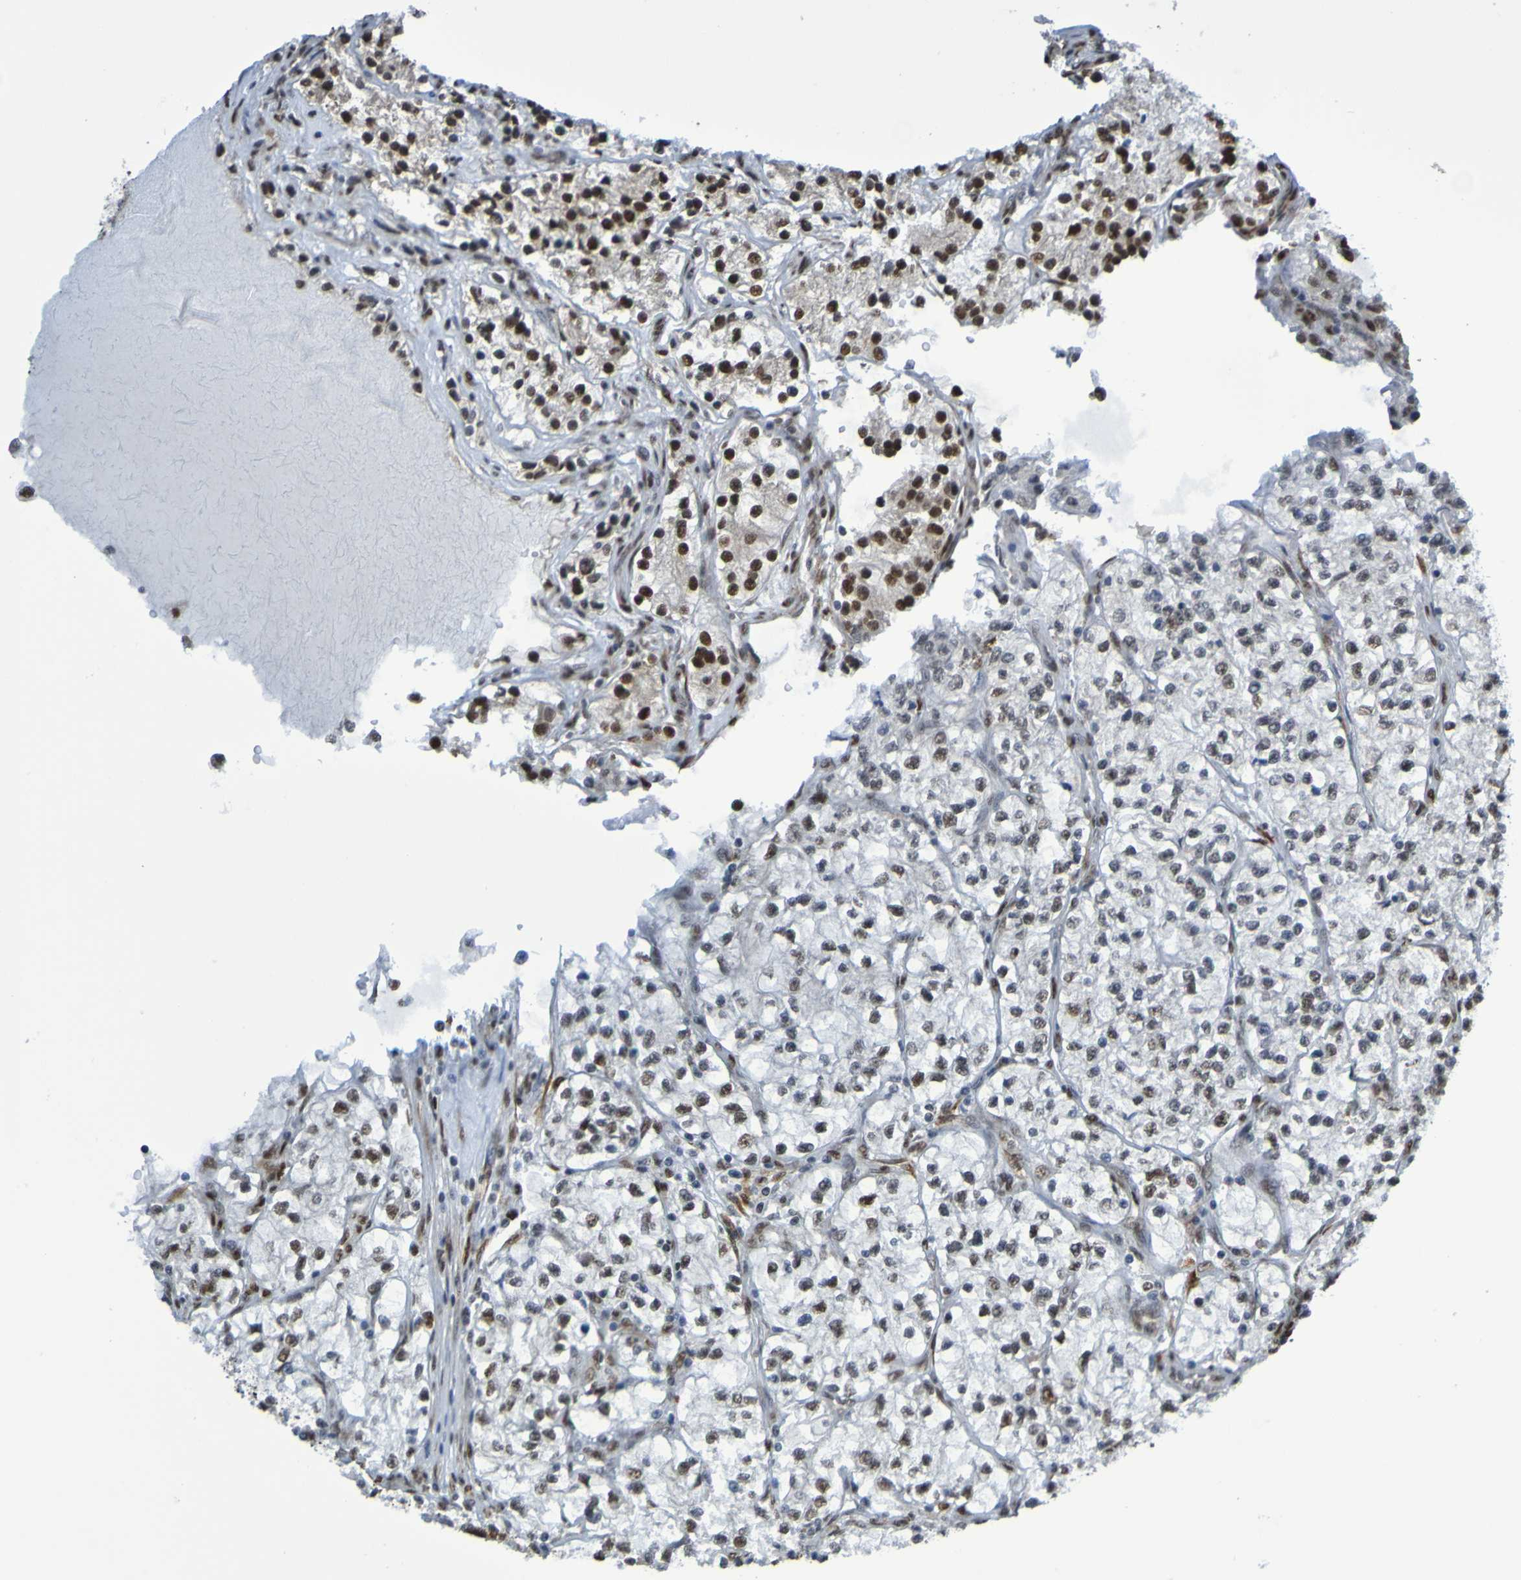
{"staining": {"intensity": "strong", "quantity": "25%-75%", "location": "nuclear"}, "tissue": "renal cancer", "cell_type": "Tumor cells", "image_type": "cancer", "snomed": [{"axis": "morphology", "description": "Adenocarcinoma, NOS"}, {"axis": "topography", "description": "Kidney"}], "caption": "IHC (DAB) staining of adenocarcinoma (renal) displays strong nuclear protein expression in approximately 25%-75% of tumor cells.", "gene": "HDAC2", "patient": {"sex": "female", "age": 57}}